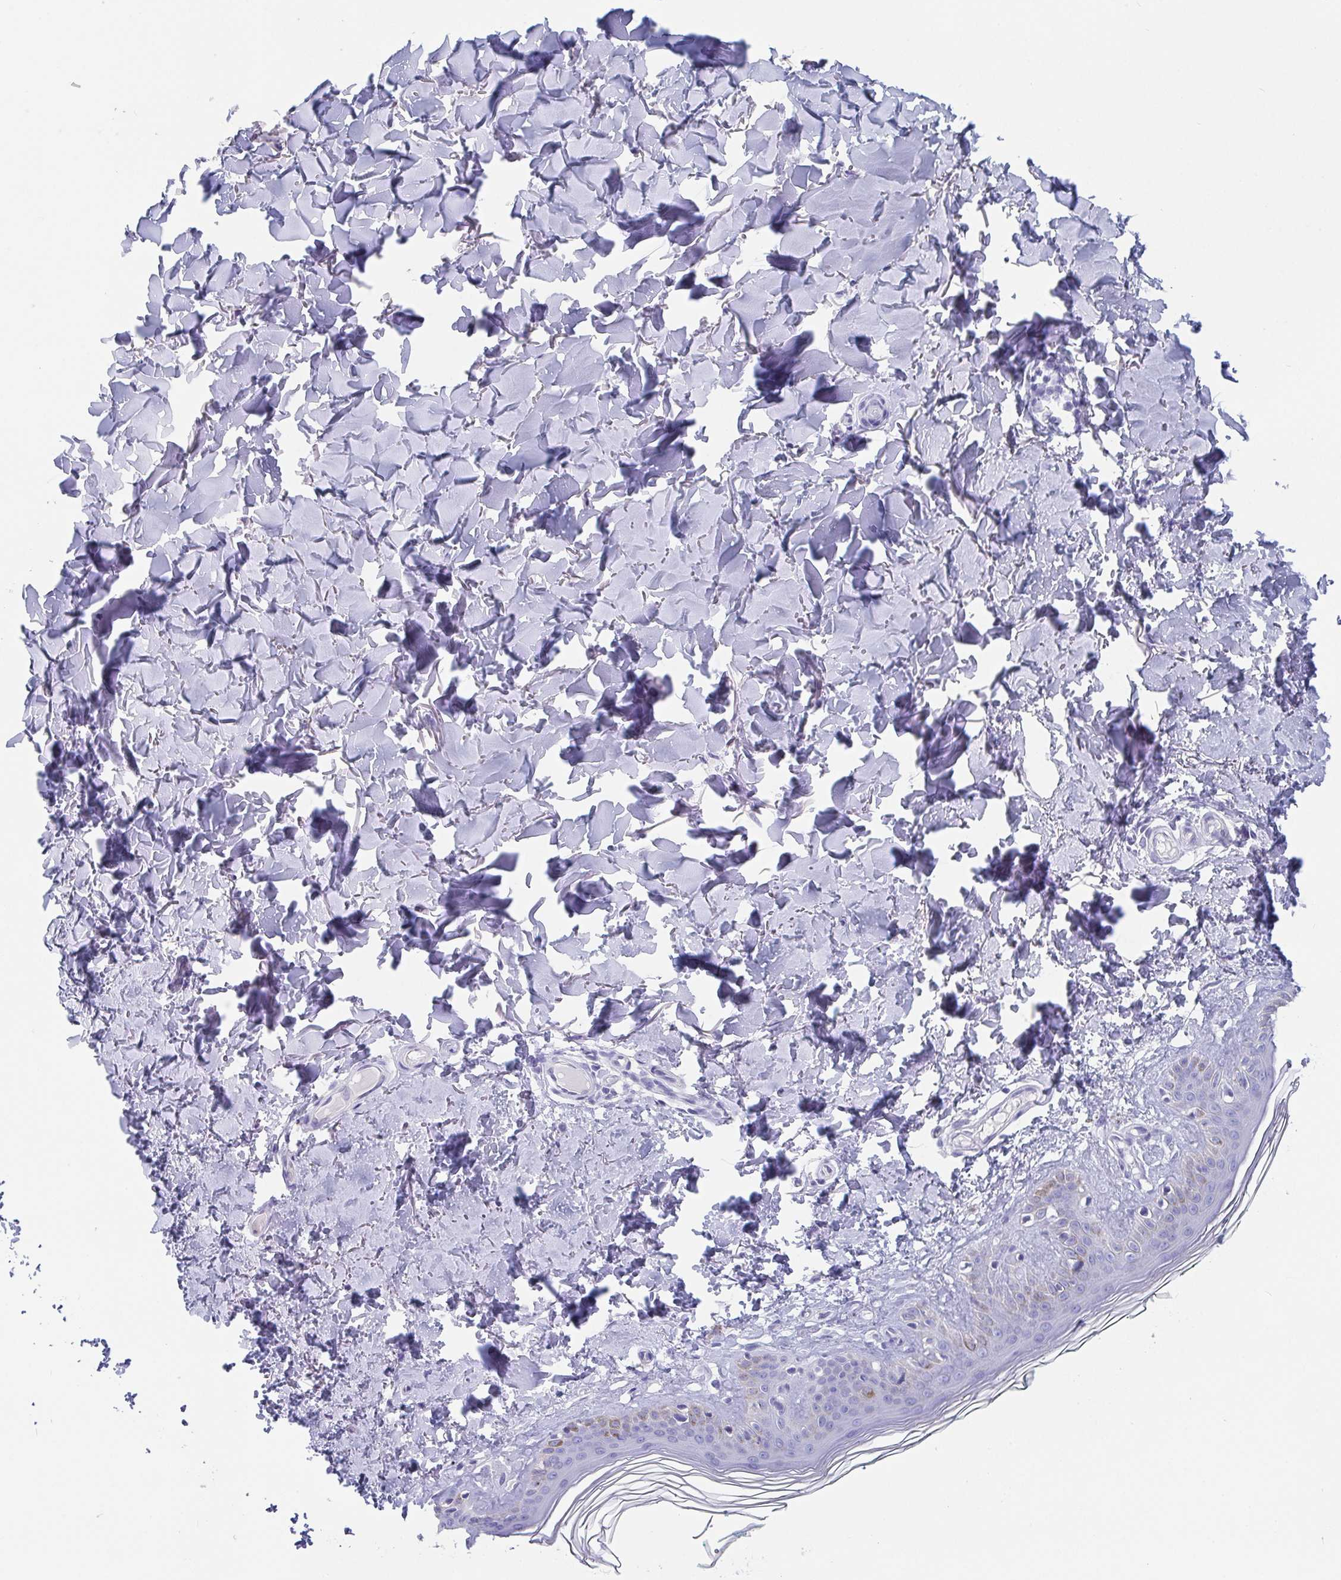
{"staining": {"intensity": "negative", "quantity": "none", "location": "none"}, "tissue": "skin", "cell_type": "Fibroblasts", "image_type": "normal", "snomed": [{"axis": "morphology", "description": "Normal tissue, NOS"}, {"axis": "topography", "description": "Skin"}, {"axis": "topography", "description": "Peripheral nerve tissue"}], "caption": "DAB (3,3'-diaminobenzidine) immunohistochemical staining of unremarkable skin reveals no significant positivity in fibroblasts. (Stains: DAB immunohistochemistry (IHC) with hematoxylin counter stain, Microscopy: brightfield microscopy at high magnification).", "gene": "SCGN", "patient": {"sex": "female", "age": 45}}